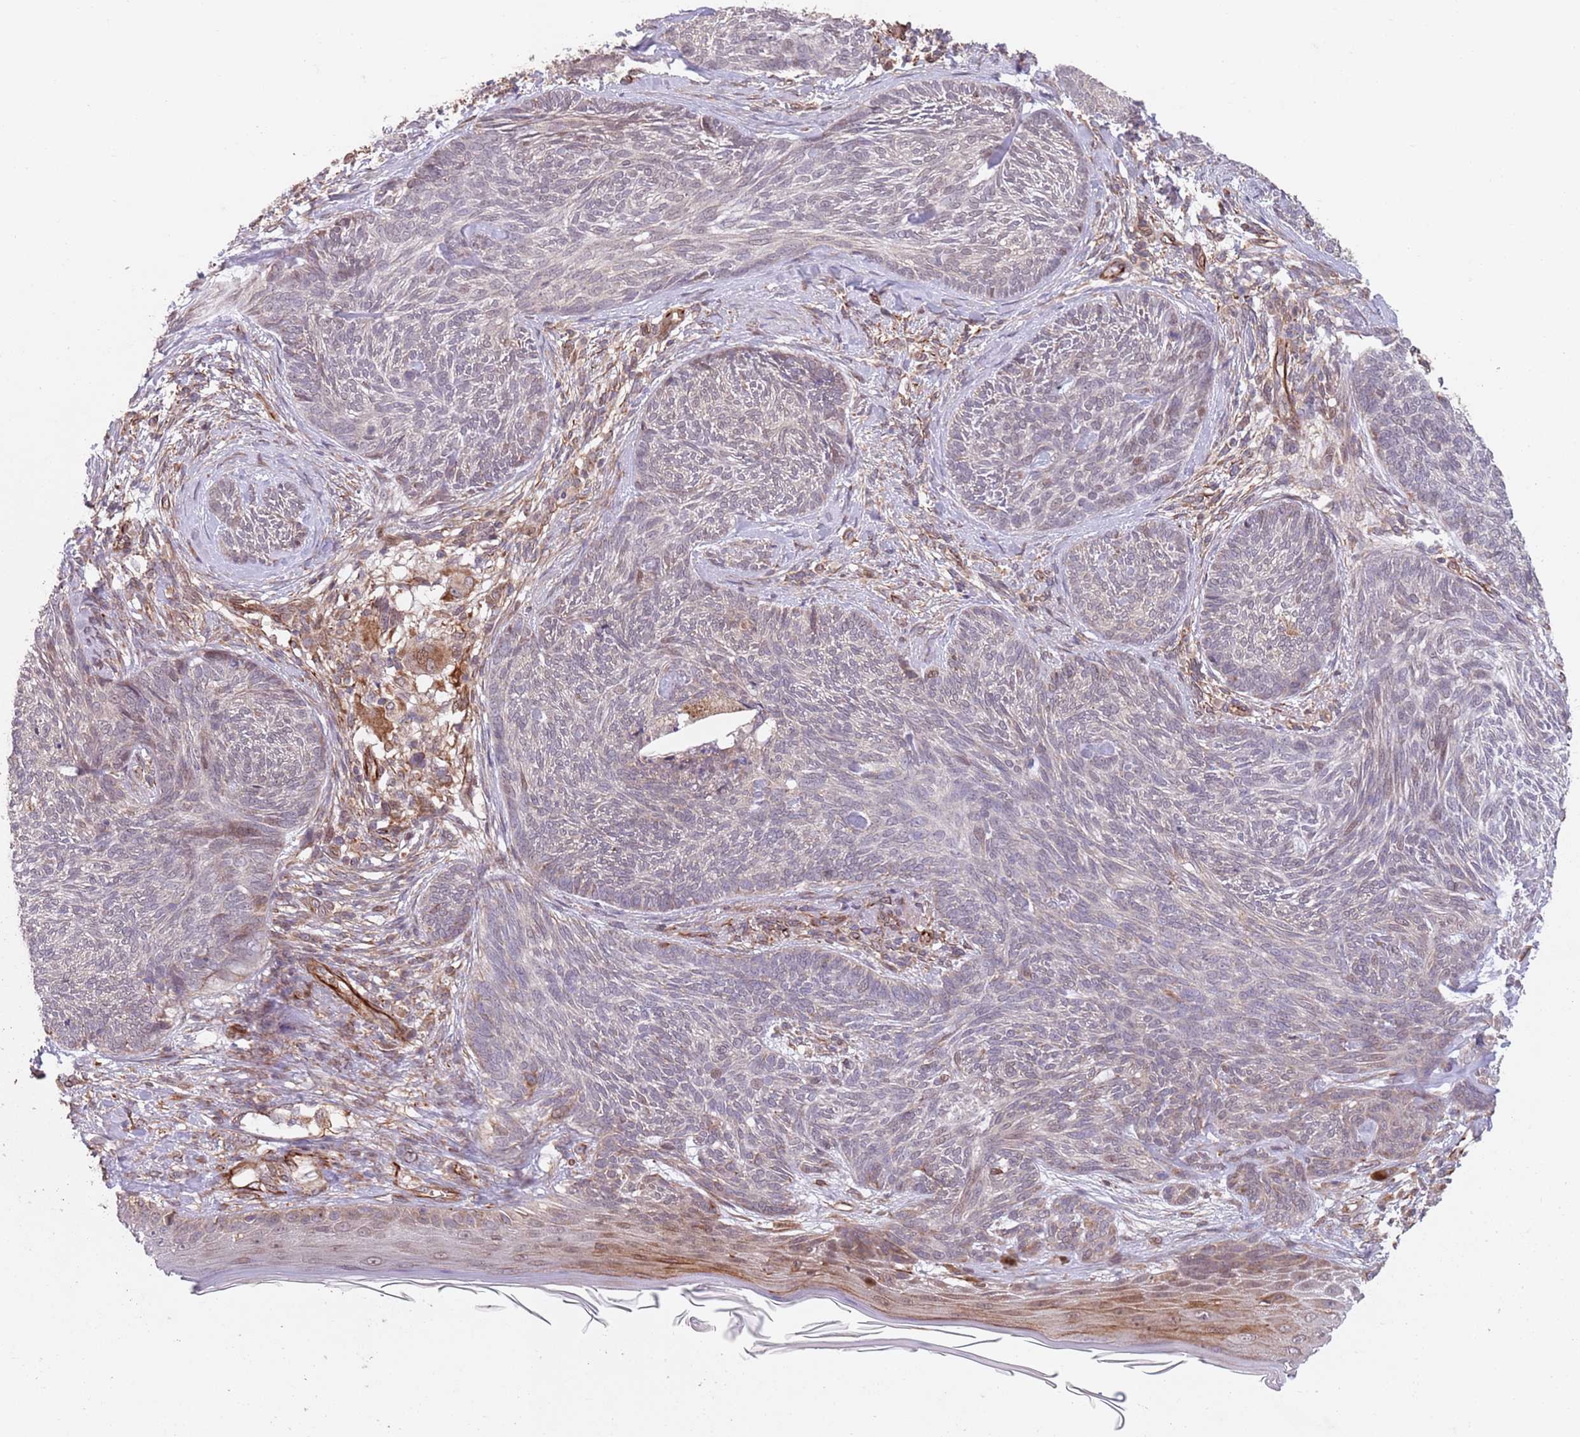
{"staining": {"intensity": "weak", "quantity": "<25%", "location": "cytoplasmic/membranous"}, "tissue": "skin cancer", "cell_type": "Tumor cells", "image_type": "cancer", "snomed": [{"axis": "morphology", "description": "Basal cell carcinoma"}, {"axis": "topography", "description": "Skin"}], "caption": "DAB immunohistochemical staining of skin basal cell carcinoma shows no significant expression in tumor cells. (Stains: DAB (3,3'-diaminobenzidine) immunohistochemistry (IHC) with hematoxylin counter stain, Microscopy: brightfield microscopy at high magnification).", "gene": "CHD9", "patient": {"sex": "male", "age": 73}}